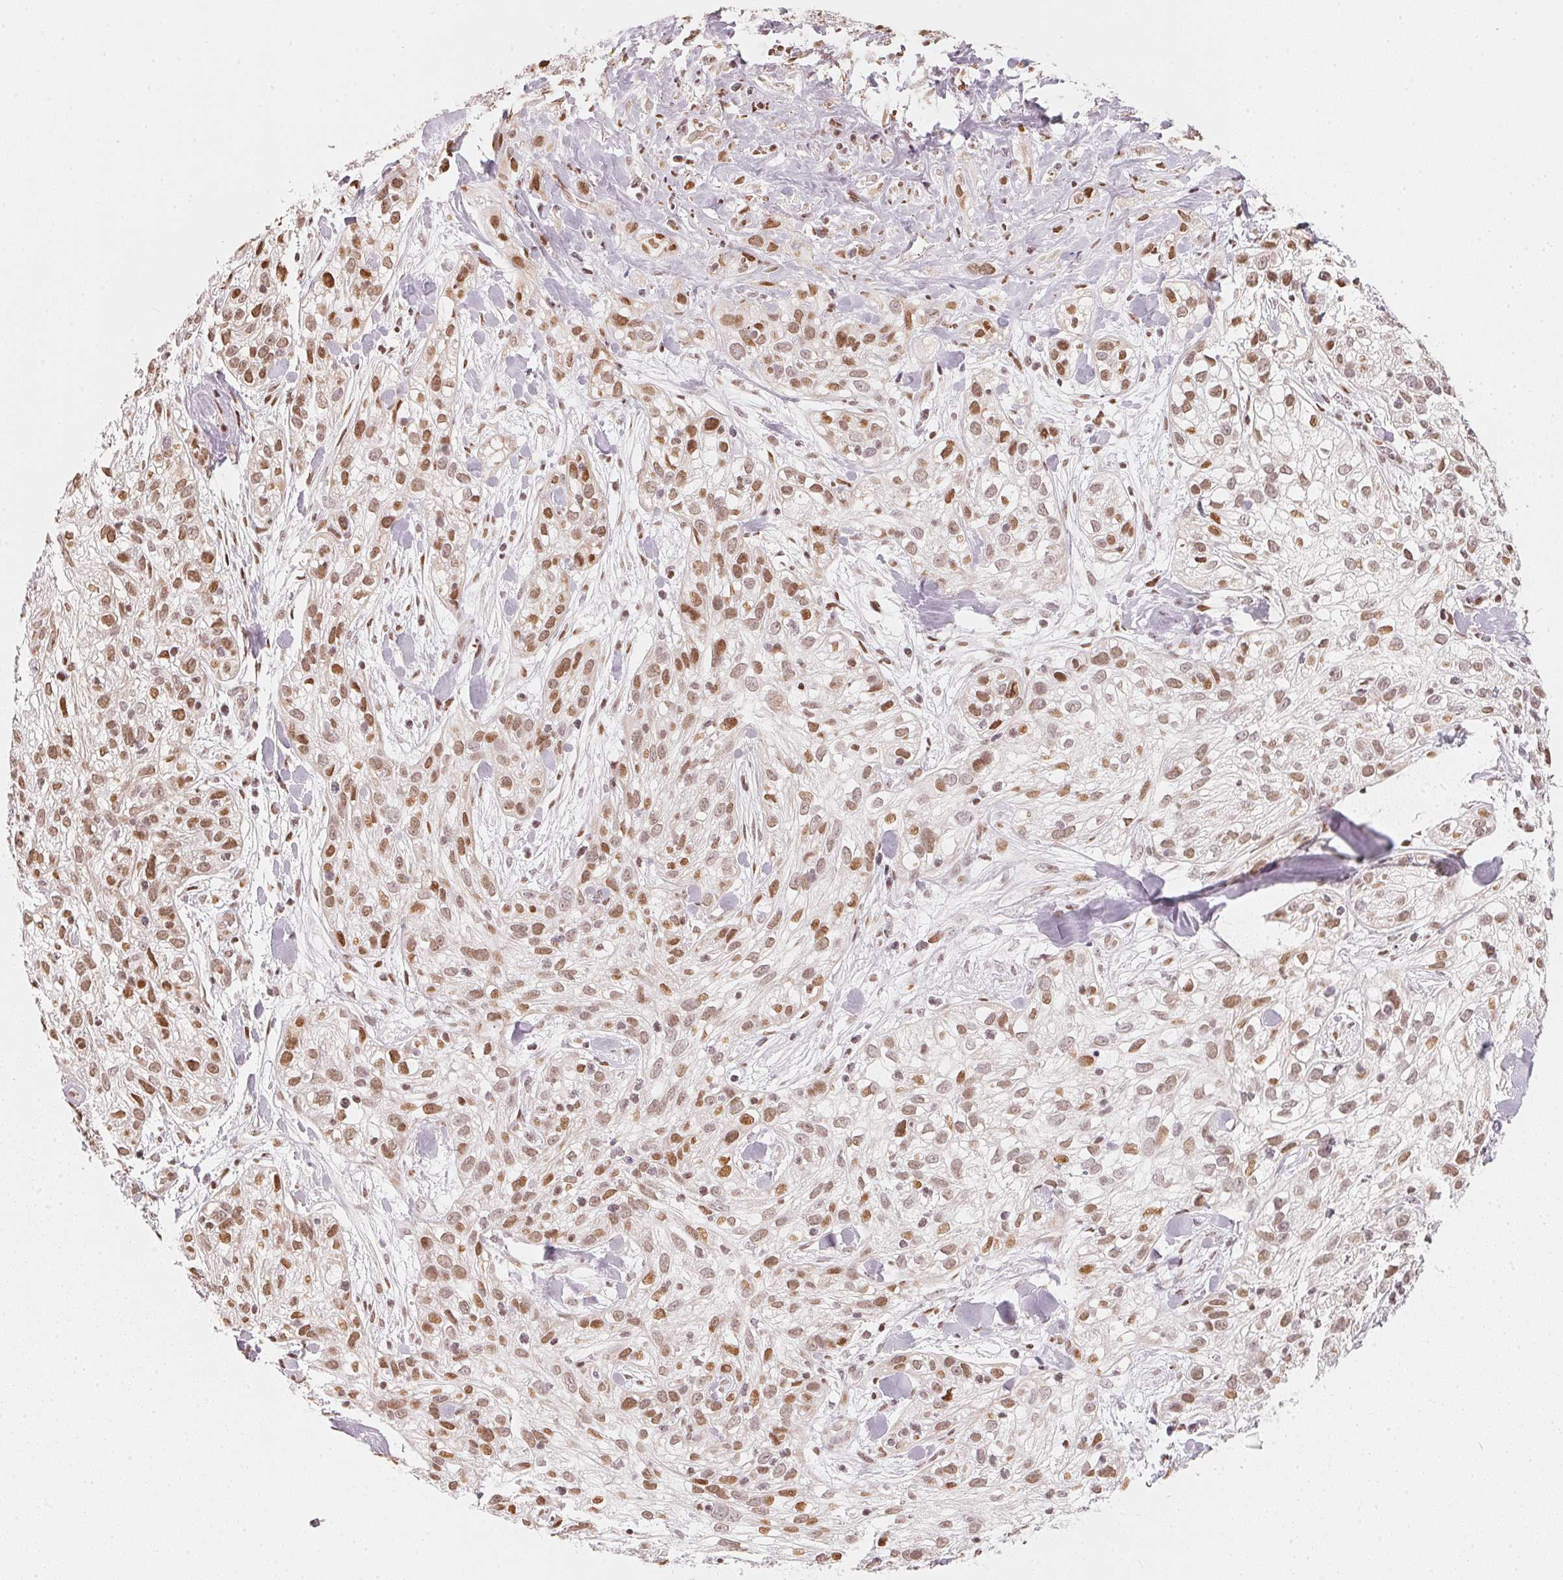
{"staining": {"intensity": "moderate", "quantity": ">75%", "location": "nuclear"}, "tissue": "skin cancer", "cell_type": "Tumor cells", "image_type": "cancer", "snomed": [{"axis": "morphology", "description": "Squamous cell carcinoma, NOS"}, {"axis": "topography", "description": "Skin"}], "caption": "A medium amount of moderate nuclear positivity is present in about >75% of tumor cells in skin cancer tissue. Nuclei are stained in blue.", "gene": "KAT6A", "patient": {"sex": "male", "age": 82}}